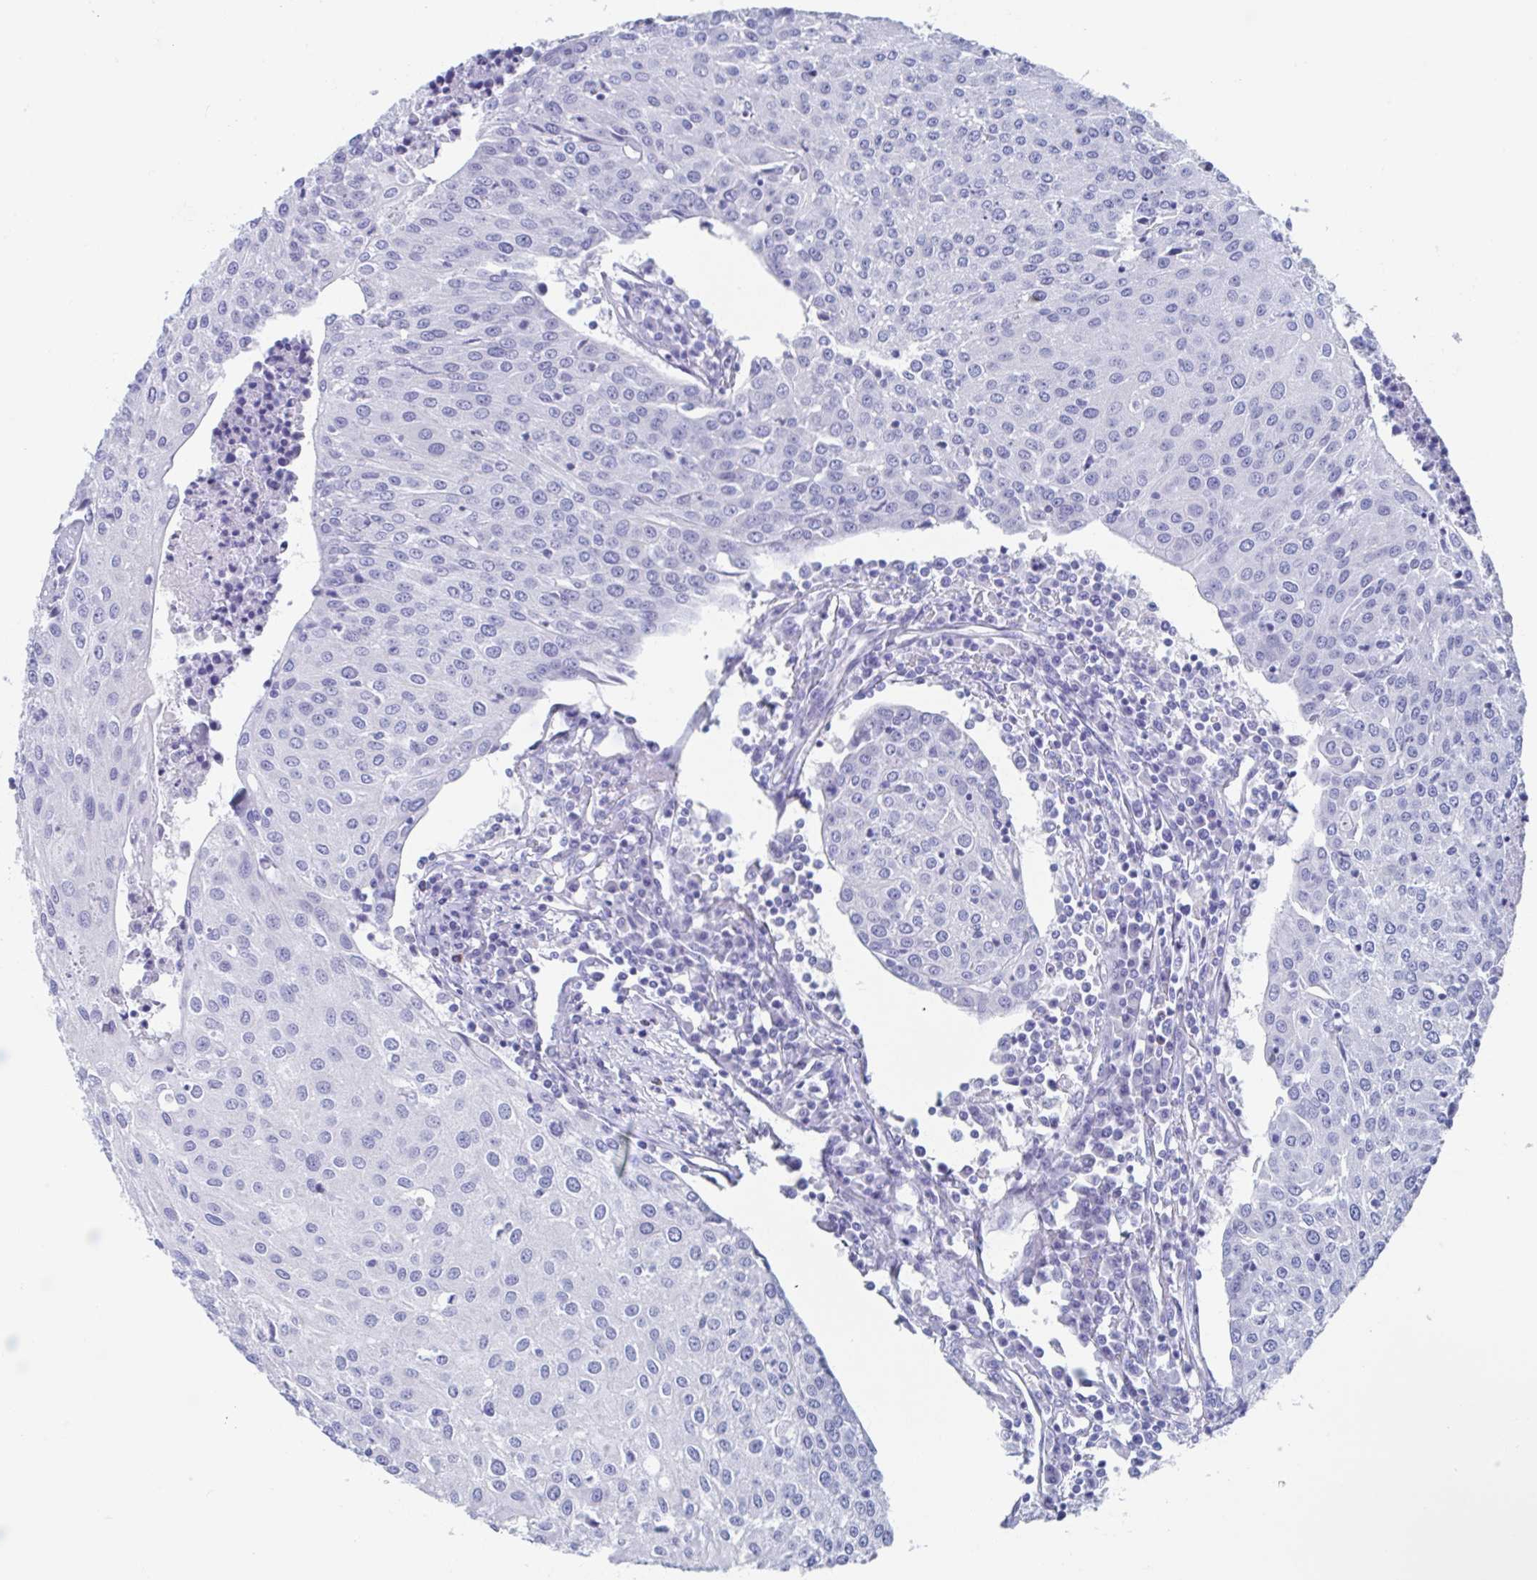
{"staining": {"intensity": "negative", "quantity": "none", "location": "none"}, "tissue": "urothelial cancer", "cell_type": "Tumor cells", "image_type": "cancer", "snomed": [{"axis": "morphology", "description": "Urothelial carcinoma, High grade"}, {"axis": "topography", "description": "Urinary bladder"}], "caption": "An immunohistochemistry (IHC) photomicrograph of urothelial cancer is shown. There is no staining in tumor cells of urothelial cancer.", "gene": "SHCBP1L", "patient": {"sex": "female", "age": 85}}